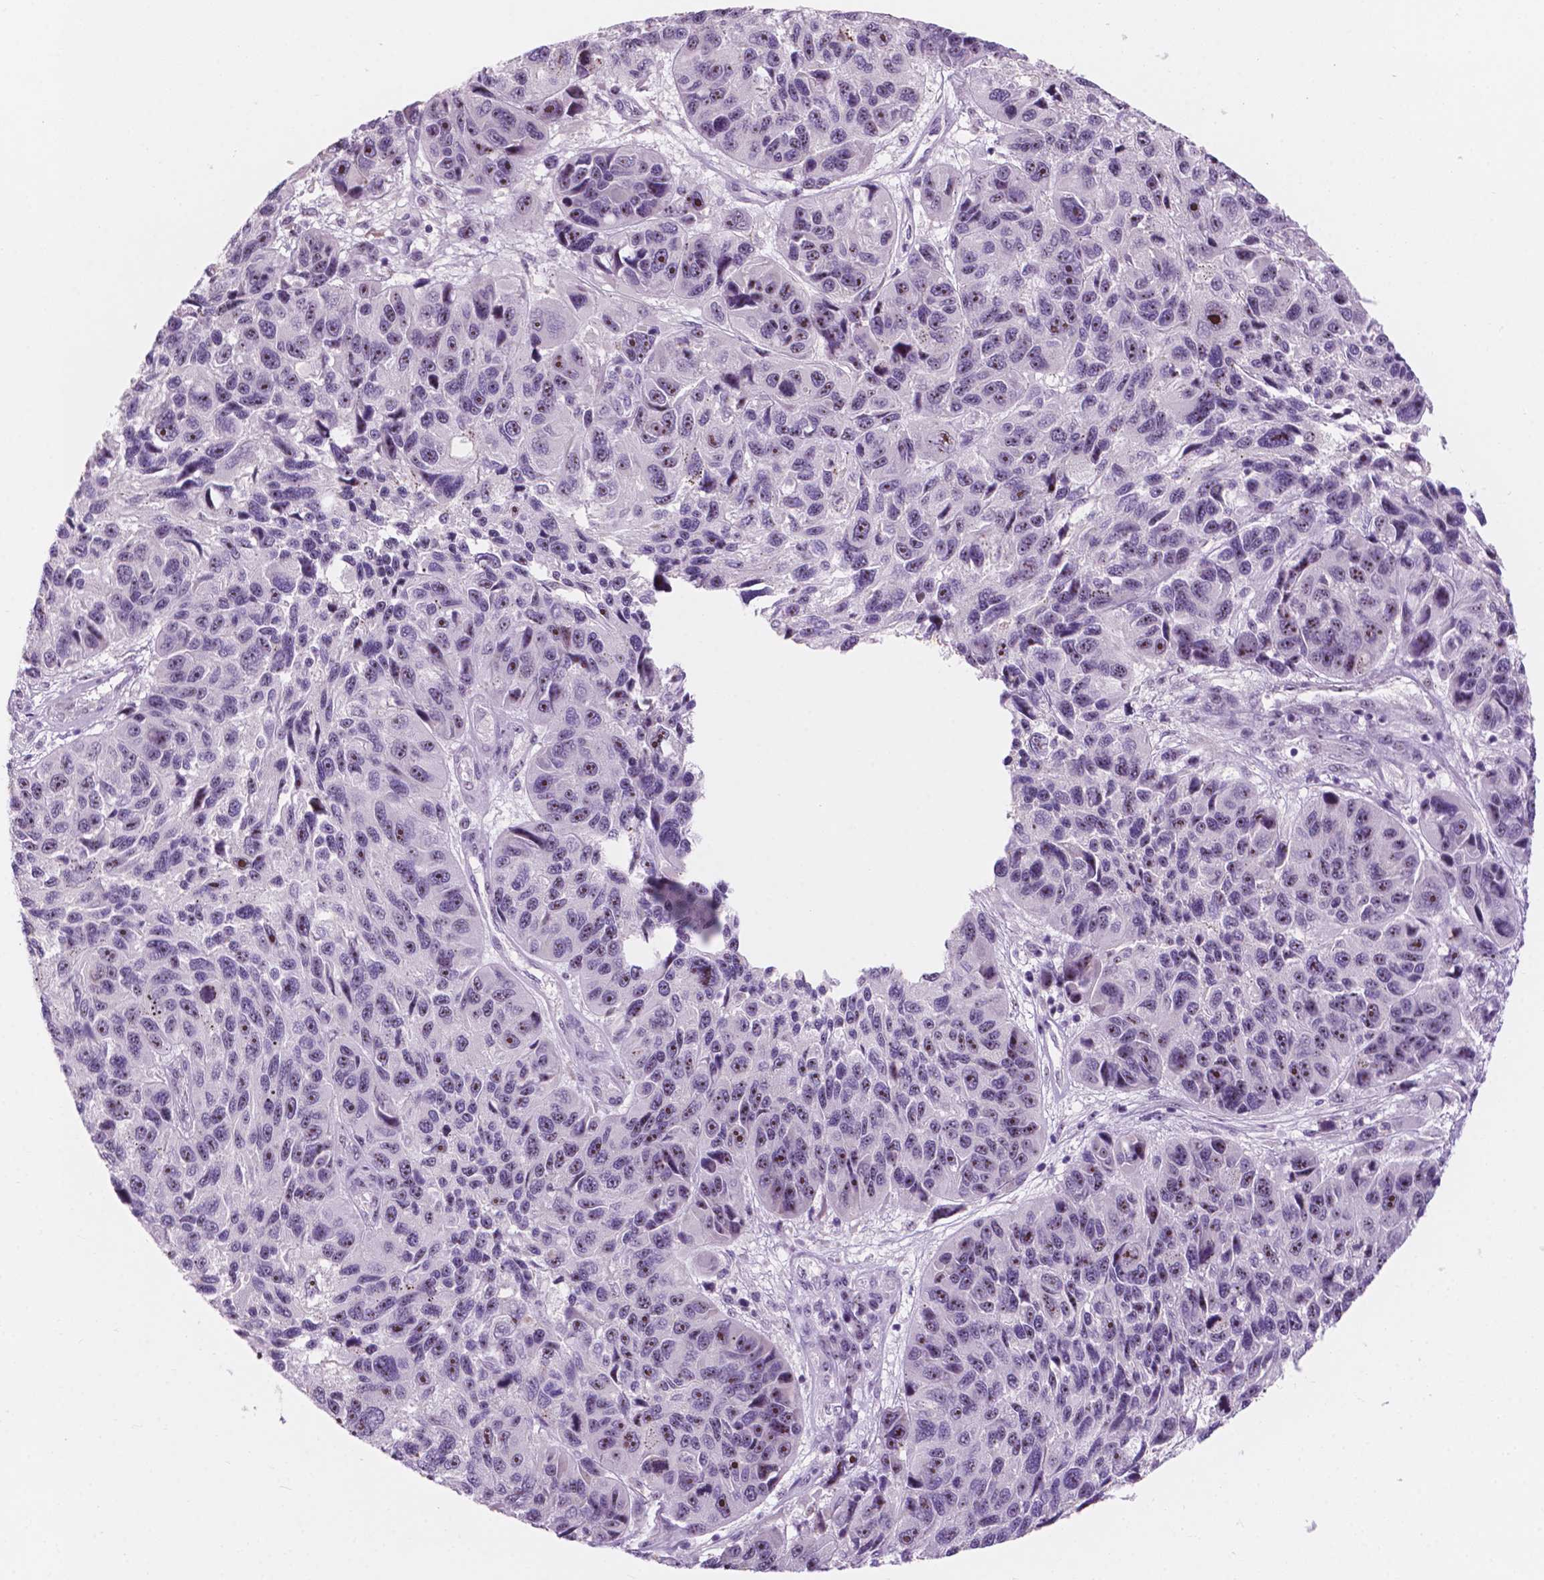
{"staining": {"intensity": "moderate", "quantity": "<25%", "location": "nuclear"}, "tissue": "melanoma", "cell_type": "Tumor cells", "image_type": "cancer", "snomed": [{"axis": "morphology", "description": "Malignant melanoma, NOS"}, {"axis": "topography", "description": "Skin"}], "caption": "Protein expression analysis of human melanoma reveals moderate nuclear positivity in approximately <25% of tumor cells. Nuclei are stained in blue.", "gene": "ZNF853", "patient": {"sex": "male", "age": 53}}